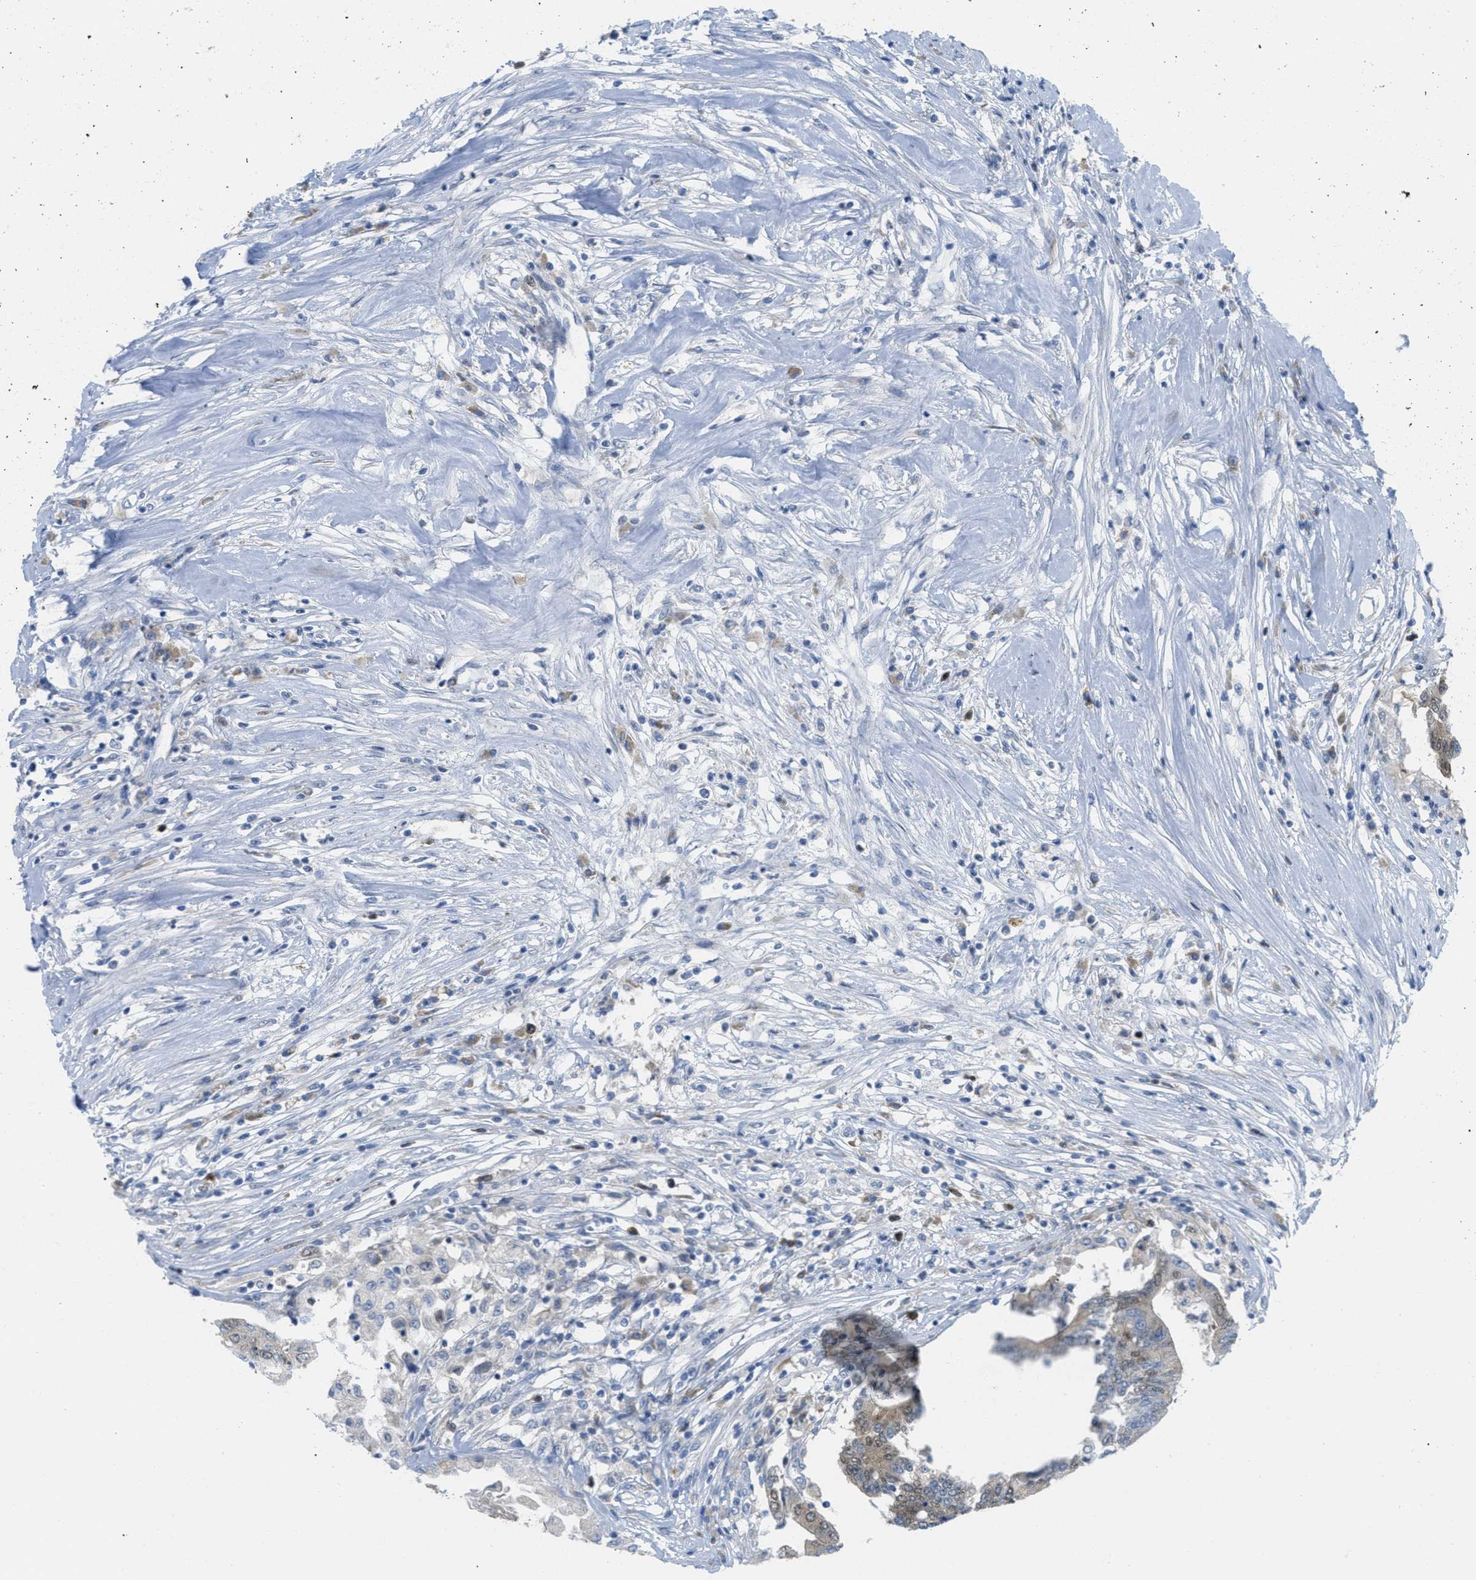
{"staining": {"intensity": "moderate", "quantity": ">75%", "location": "cytoplasmic/membranous,nuclear"}, "tissue": "colorectal cancer", "cell_type": "Tumor cells", "image_type": "cancer", "snomed": [{"axis": "morphology", "description": "Adenocarcinoma, NOS"}, {"axis": "topography", "description": "Rectum"}], "caption": "Colorectal cancer stained for a protein (brown) displays moderate cytoplasmic/membranous and nuclear positive positivity in about >75% of tumor cells.", "gene": "ORC6", "patient": {"sex": "male", "age": 63}}